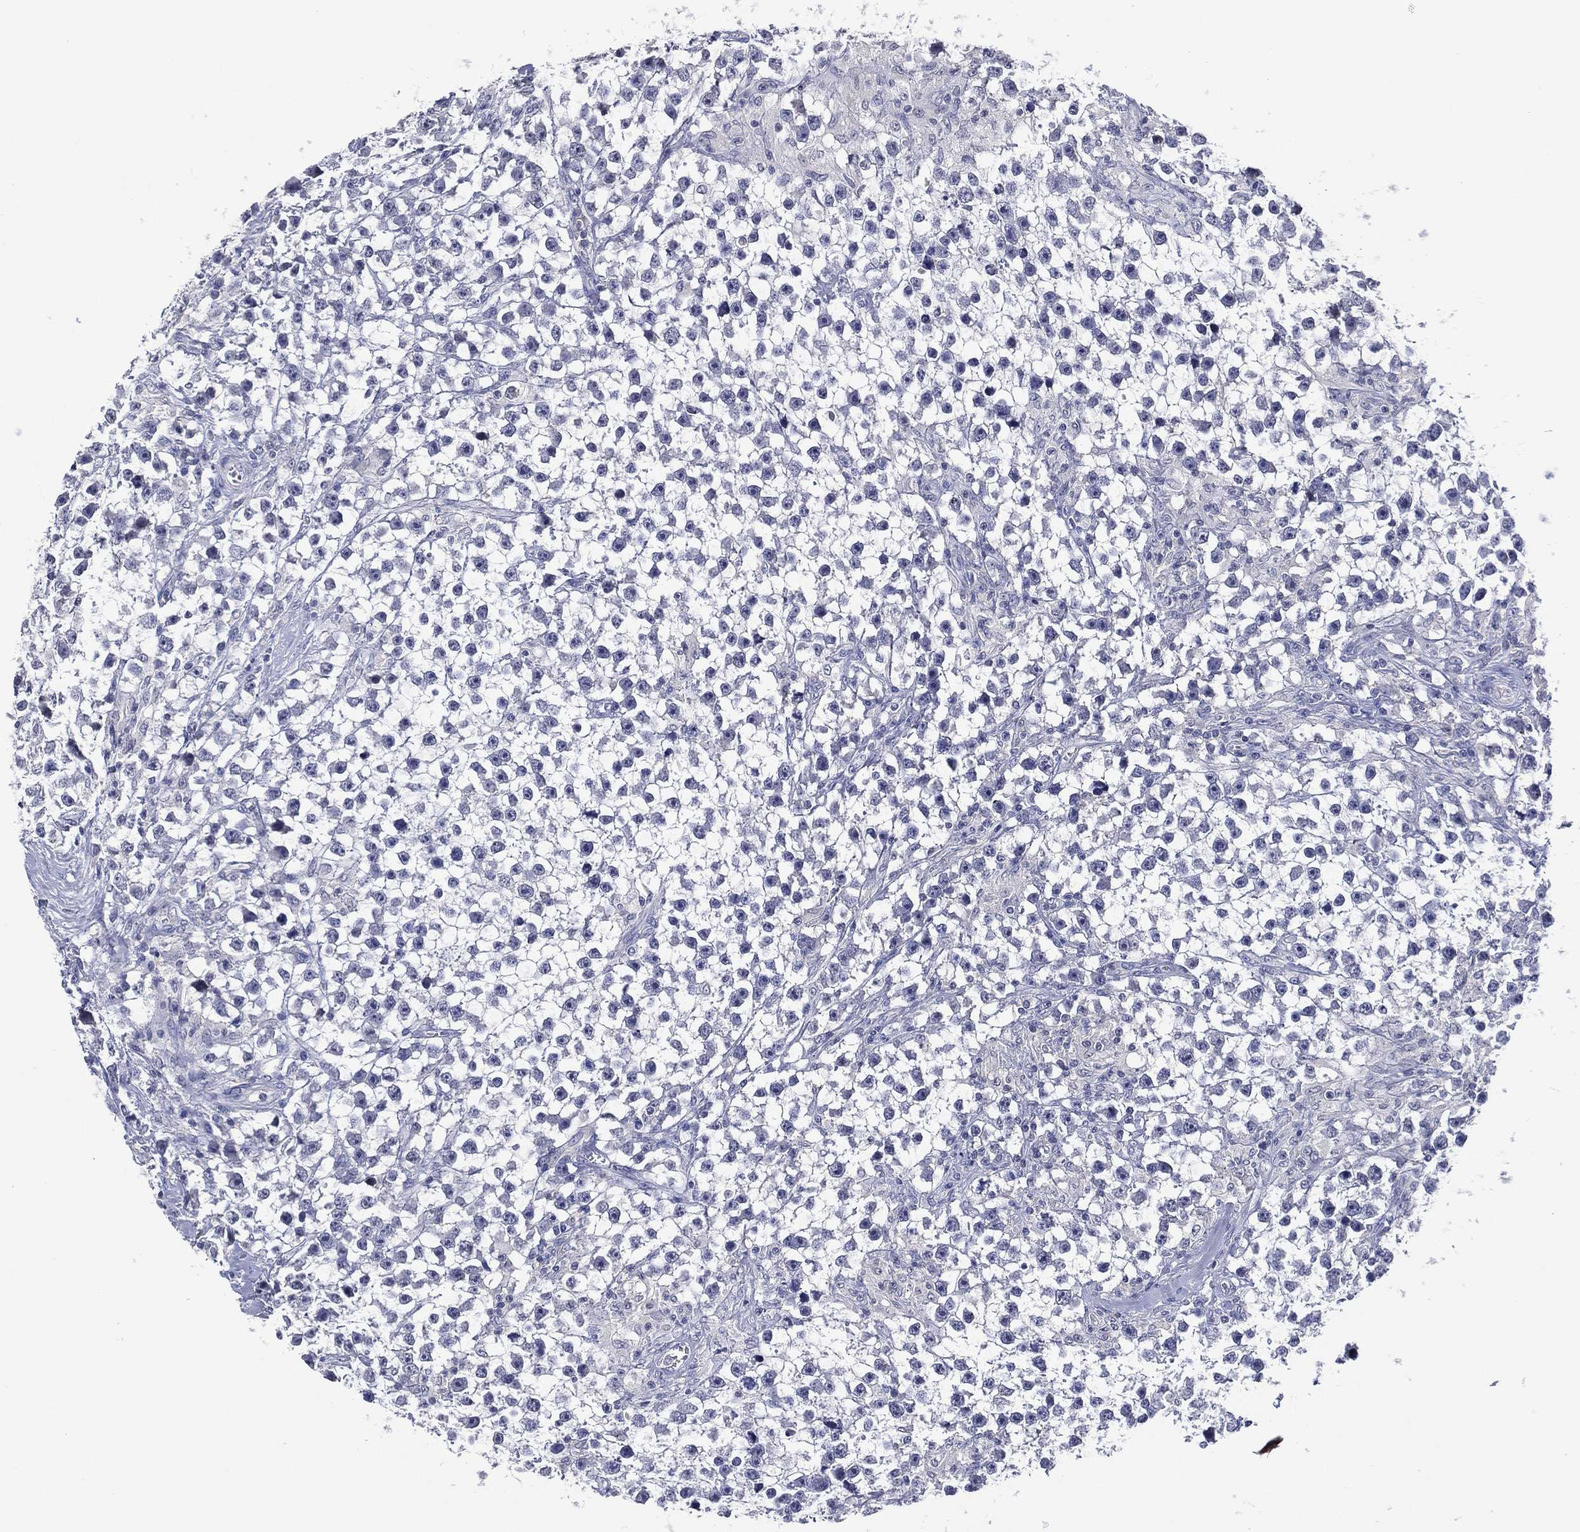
{"staining": {"intensity": "negative", "quantity": "none", "location": "none"}, "tissue": "testis cancer", "cell_type": "Tumor cells", "image_type": "cancer", "snomed": [{"axis": "morphology", "description": "Seminoma, NOS"}, {"axis": "topography", "description": "Testis"}], "caption": "High magnification brightfield microscopy of testis cancer (seminoma) stained with DAB (brown) and counterstained with hematoxylin (blue): tumor cells show no significant positivity. The staining was performed using DAB (3,3'-diaminobenzidine) to visualize the protein expression in brown, while the nuclei were stained in blue with hematoxylin (Magnification: 20x).", "gene": "TRIM31", "patient": {"sex": "male", "age": 59}}